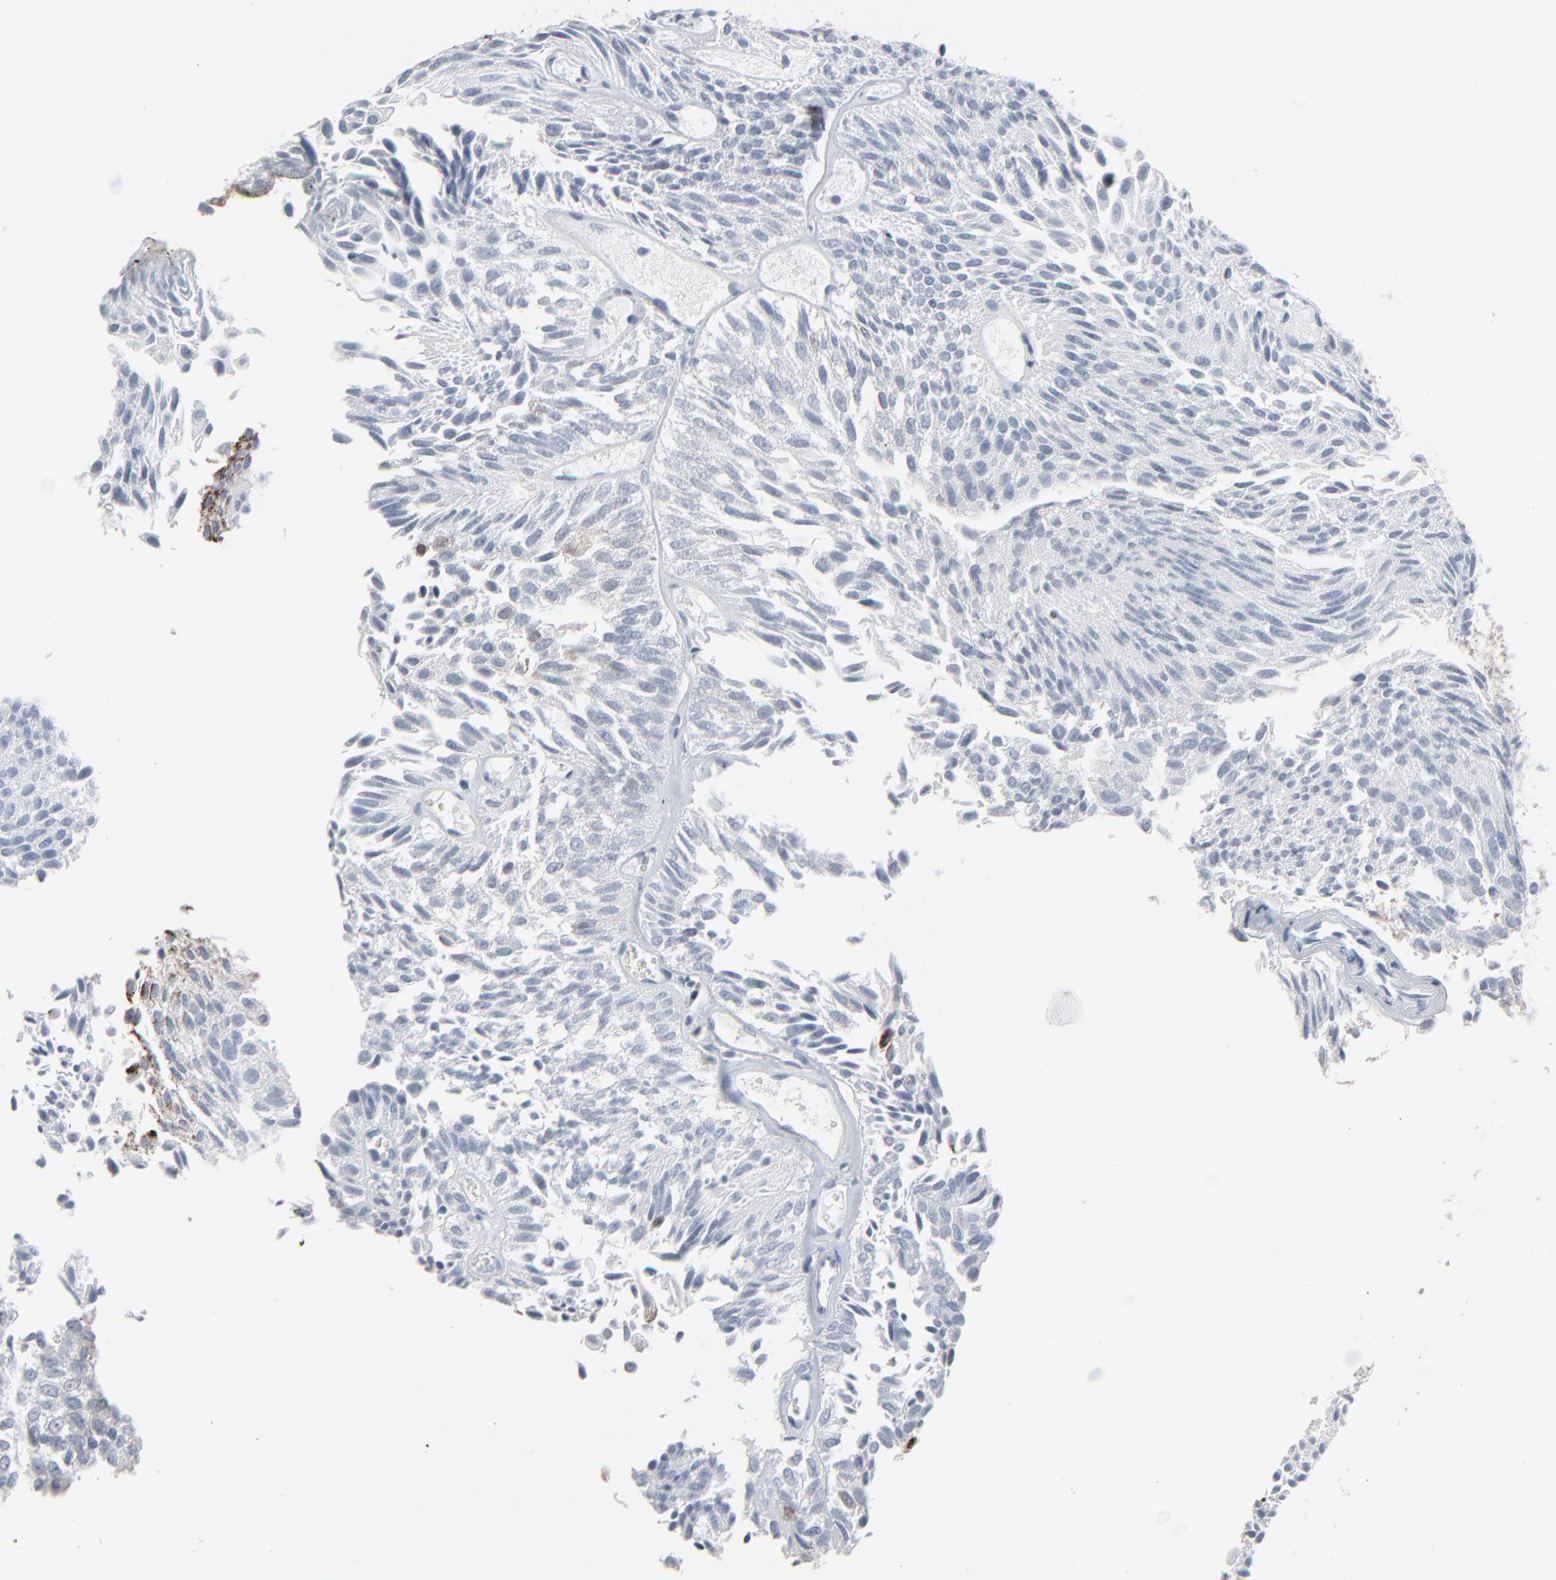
{"staining": {"intensity": "weak", "quantity": "<25%", "location": "cytoplasmic/membranous"}, "tissue": "urothelial cancer", "cell_type": "Tumor cells", "image_type": "cancer", "snomed": [{"axis": "morphology", "description": "Urothelial carcinoma, Low grade"}, {"axis": "topography", "description": "Urinary bladder"}], "caption": "DAB (3,3'-diaminobenzidine) immunohistochemical staining of human urothelial cancer exhibits no significant positivity in tumor cells.", "gene": "PHGDH", "patient": {"sex": "male", "age": 76}}